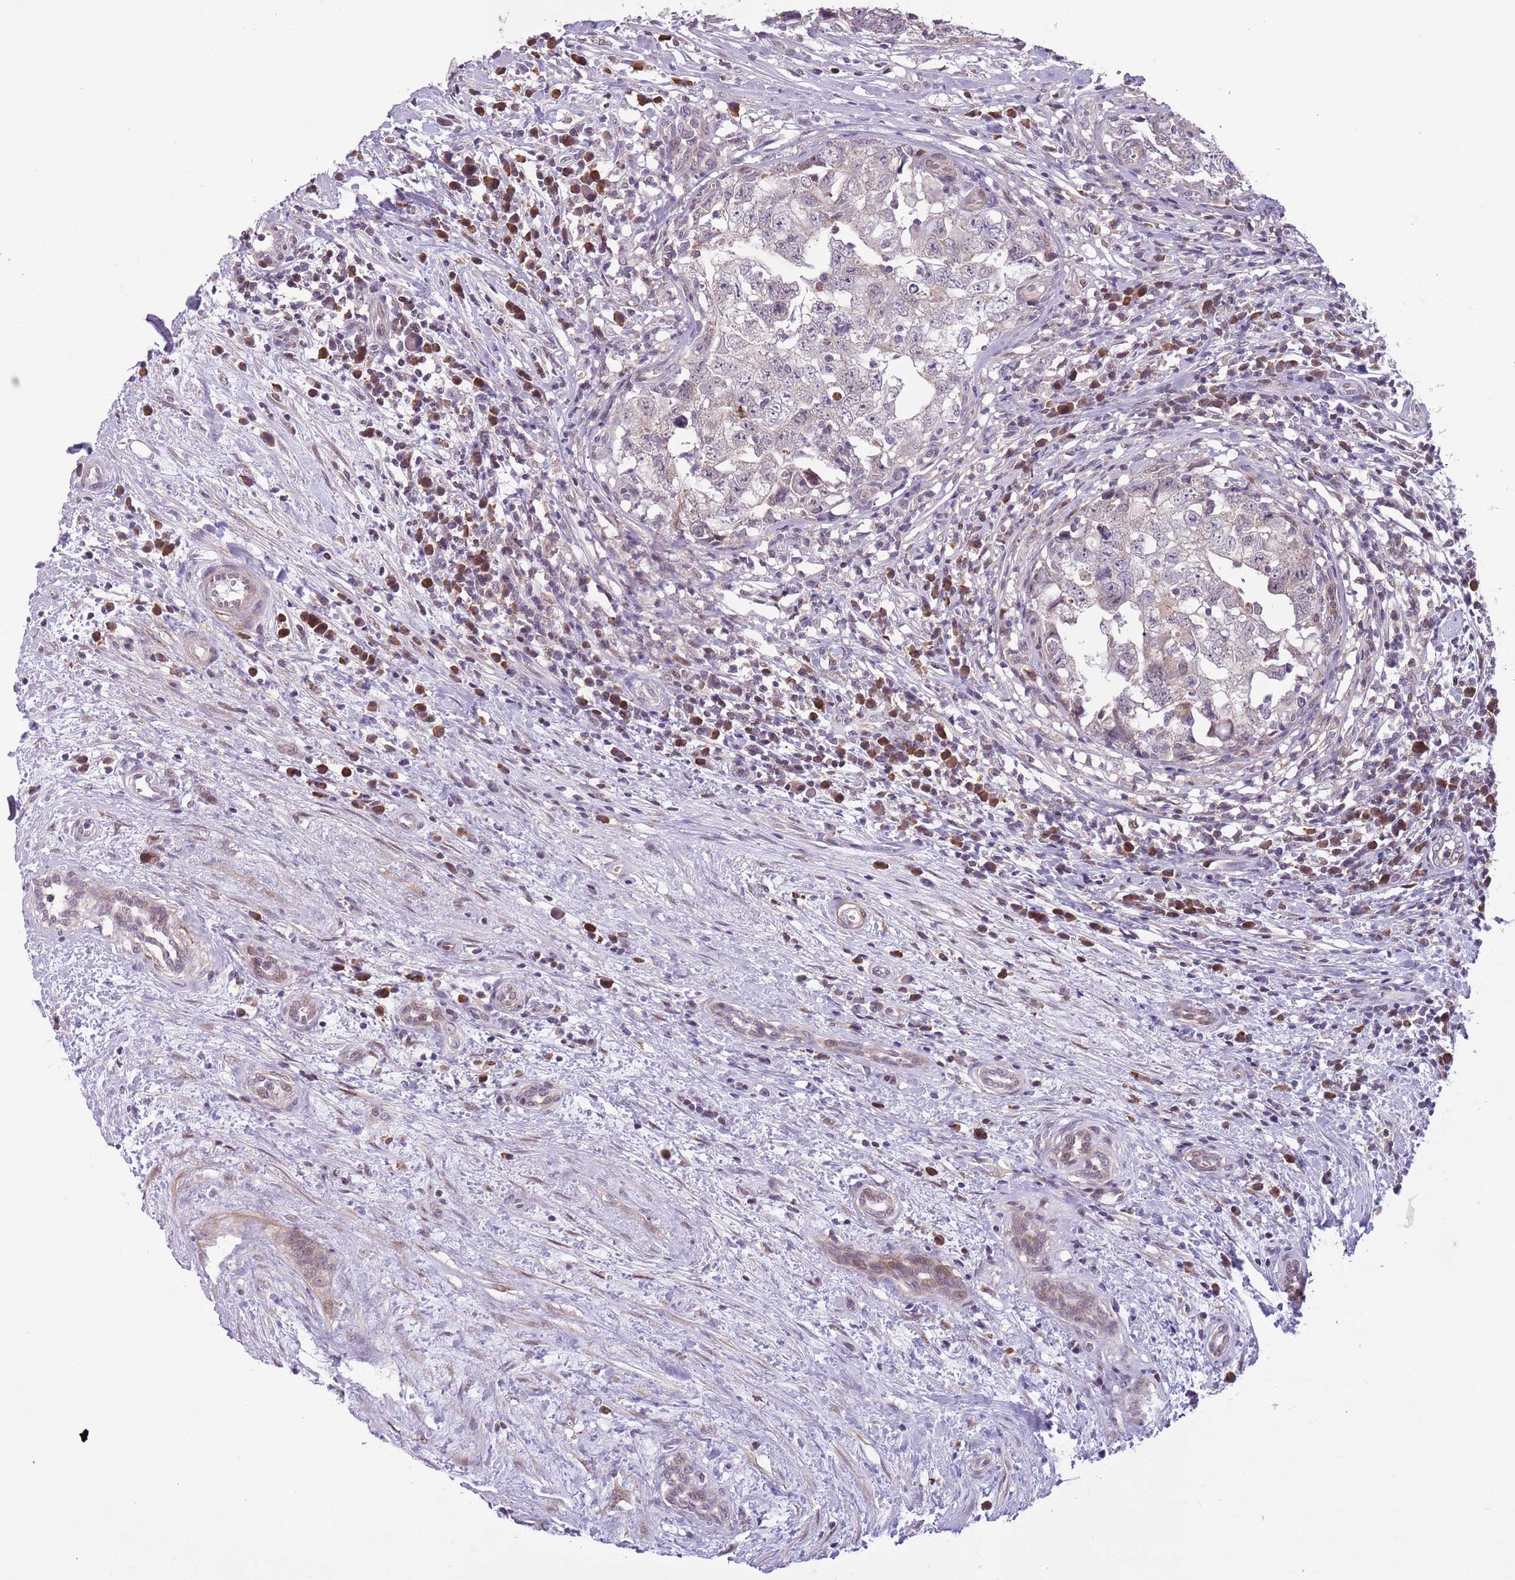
{"staining": {"intensity": "negative", "quantity": "none", "location": "none"}, "tissue": "testis cancer", "cell_type": "Tumor cells", "image_type": "cancer", "snomed": [{"axis": "morphology", "description": "Seminoma, NOS"}, {"axis": "morphology", "description": "Carcinoma, Embryonal, NOS"}, {"axis": "topography", "description": "Testis"}], "caption": "This is an IHC image of human testis cancer (seminoma). There is no positivity in tumor cells.", "gene": "JAML", "patient": {"sex": "male", "age": 29}}